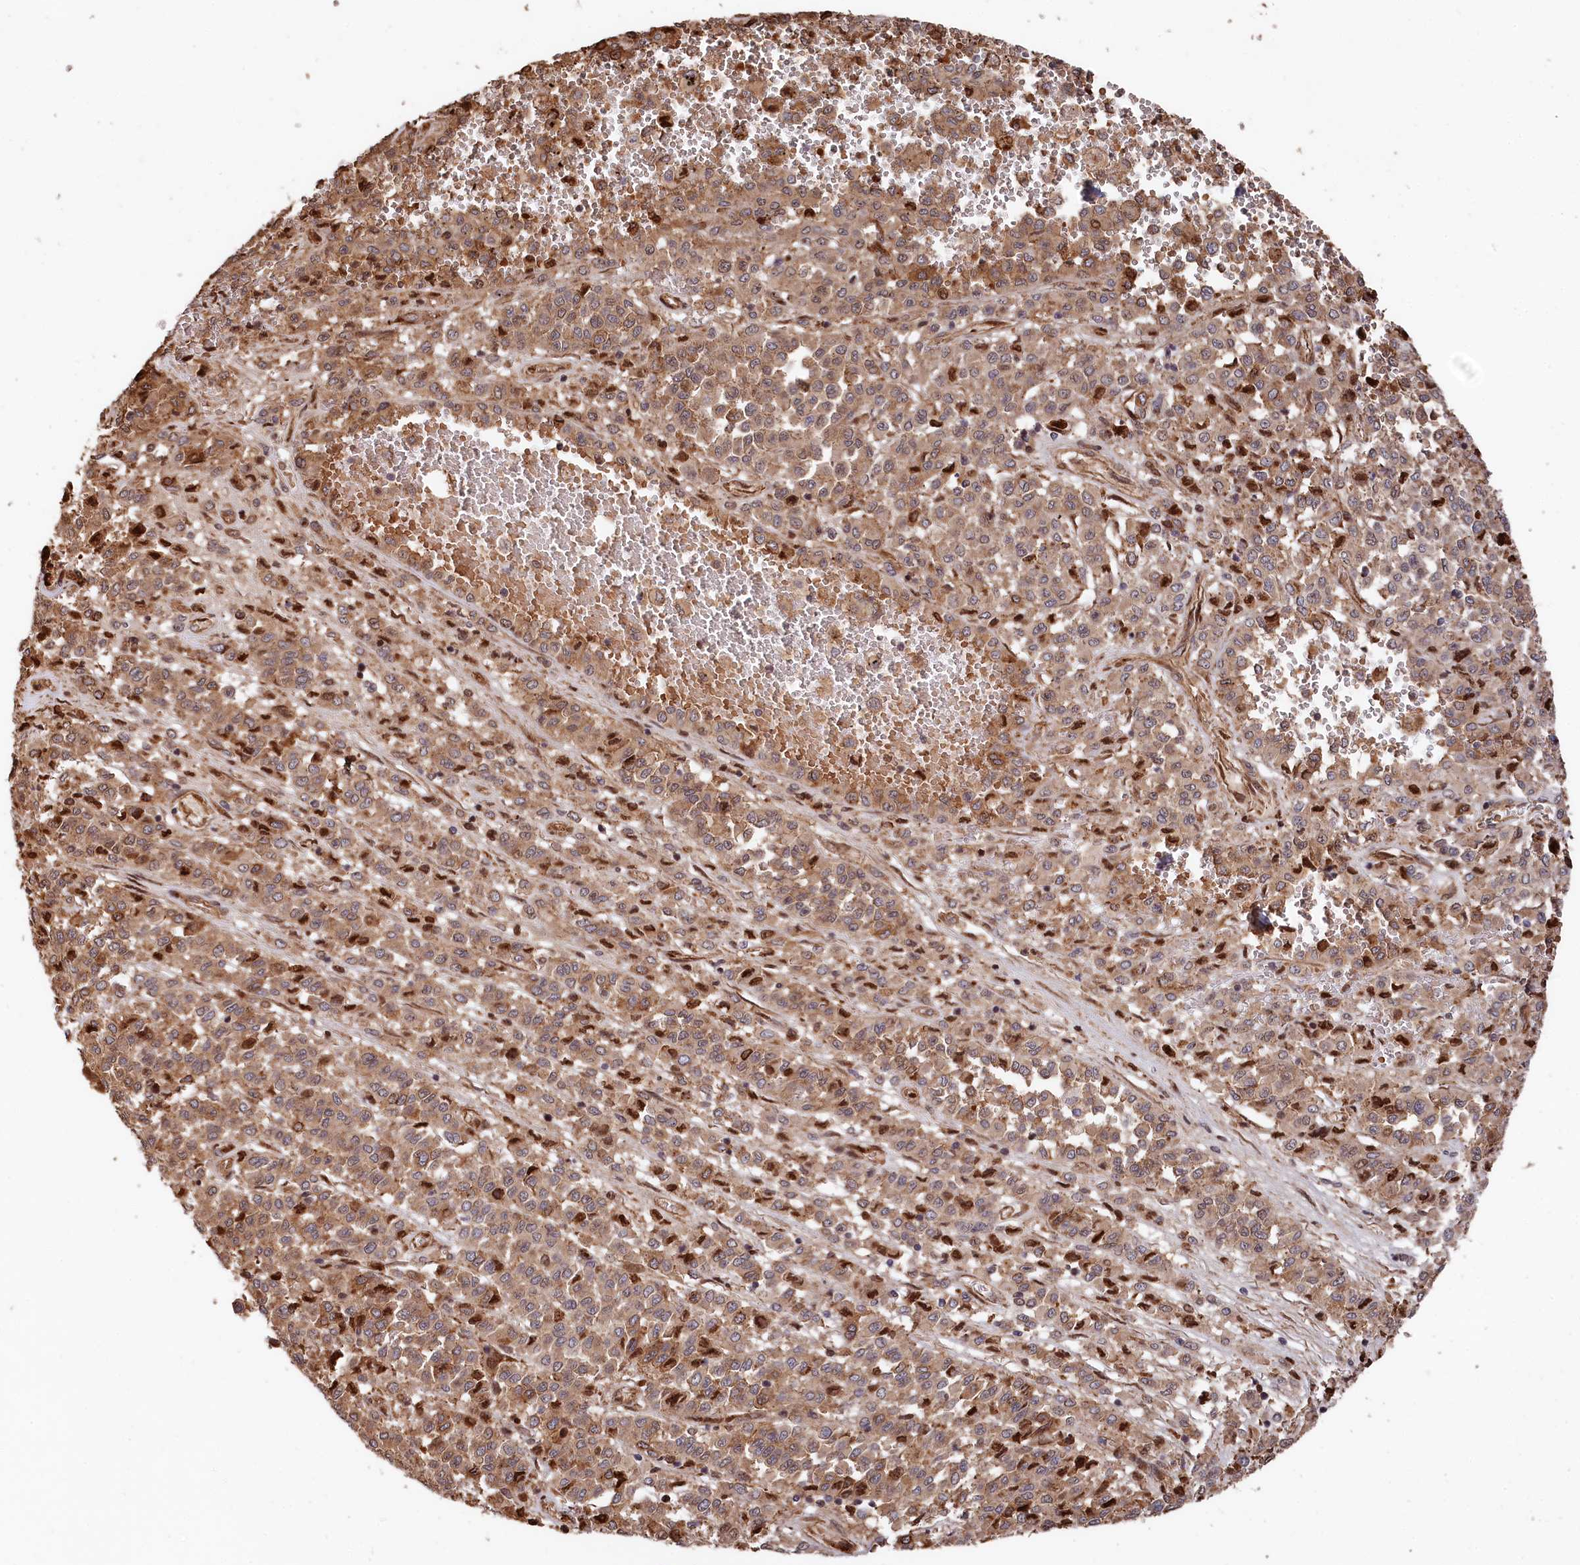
{"staining": {"intensity": "moderate", "quantity": ">75%", "location": "cytoplasmic/membranous"}, "tissue": "melanoma", "cell_type": "Tumor cells", "image_type": "cancer", "snomed": [{"axis": "morphology", "description": "Malignant melanoma, Metastatic site"}, {"axis": "topography", "description": "Pancreas"}], "caption": "Human melanoma stained with a brown dye shows moderate cytoplasmic/membranous positive staining in about >75% of tumor cells.", "gene": "TNKS1BP1", "patient": {"sex": "female", "age": 30}}